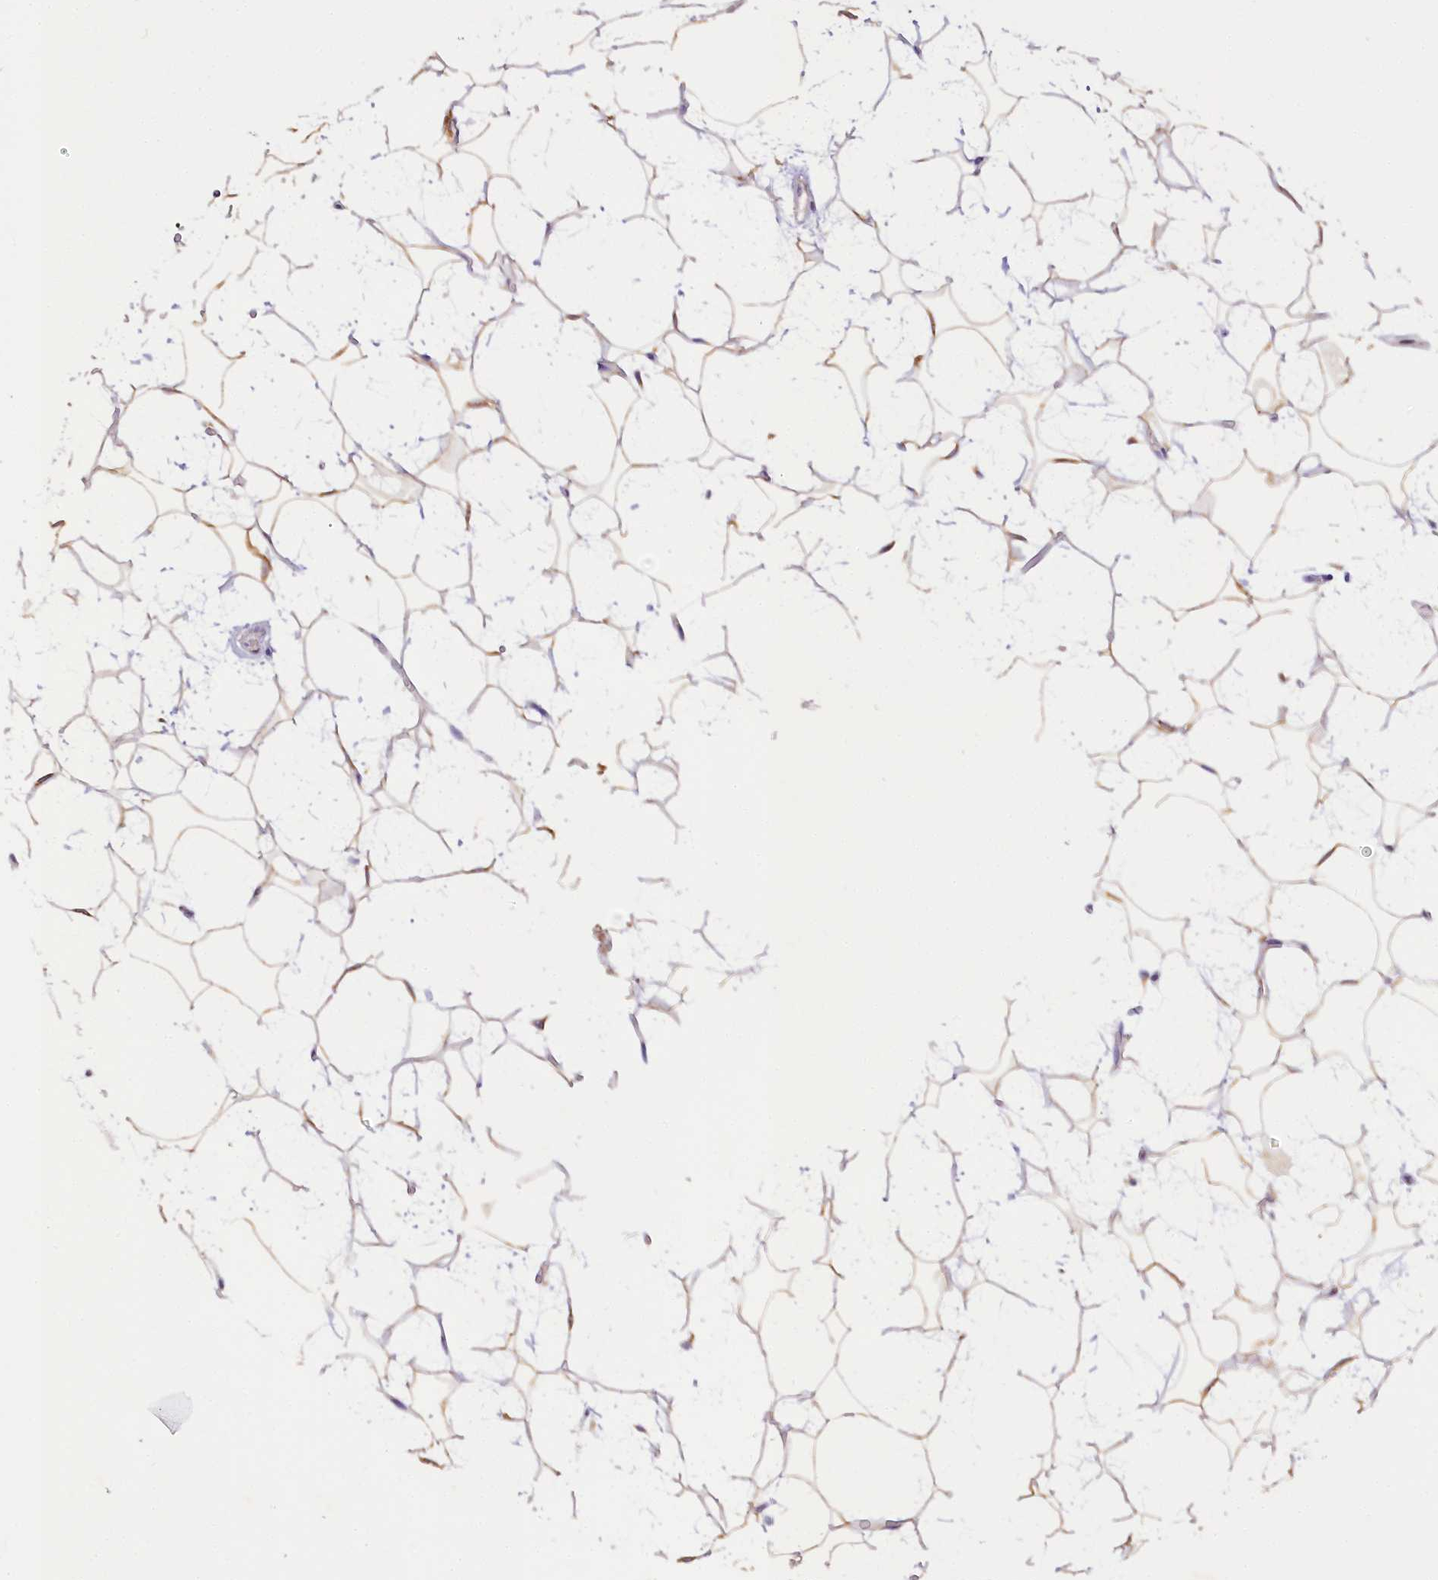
{"staining": {"intensity": "moderate", "quantity": "25%-75%", "location": "cytoplasmic/membranous"}, "tissue": "adipose tissue", "cell_type": "Adipocytes", "image_type": "normal", "snomed": [{"axis": "morphology", "description": "Normal tissue, NOS"}, {"axis": "topography", "description": "Breast"}], "caption": "Human adipose tissue stained with a brown dye exhibits moderate cytoplasmic/membranous positive positivity in about 25%-75% of adipocytes.", "gene": "NCKAP5", "patient": {"sex": "female", "age": 26}}